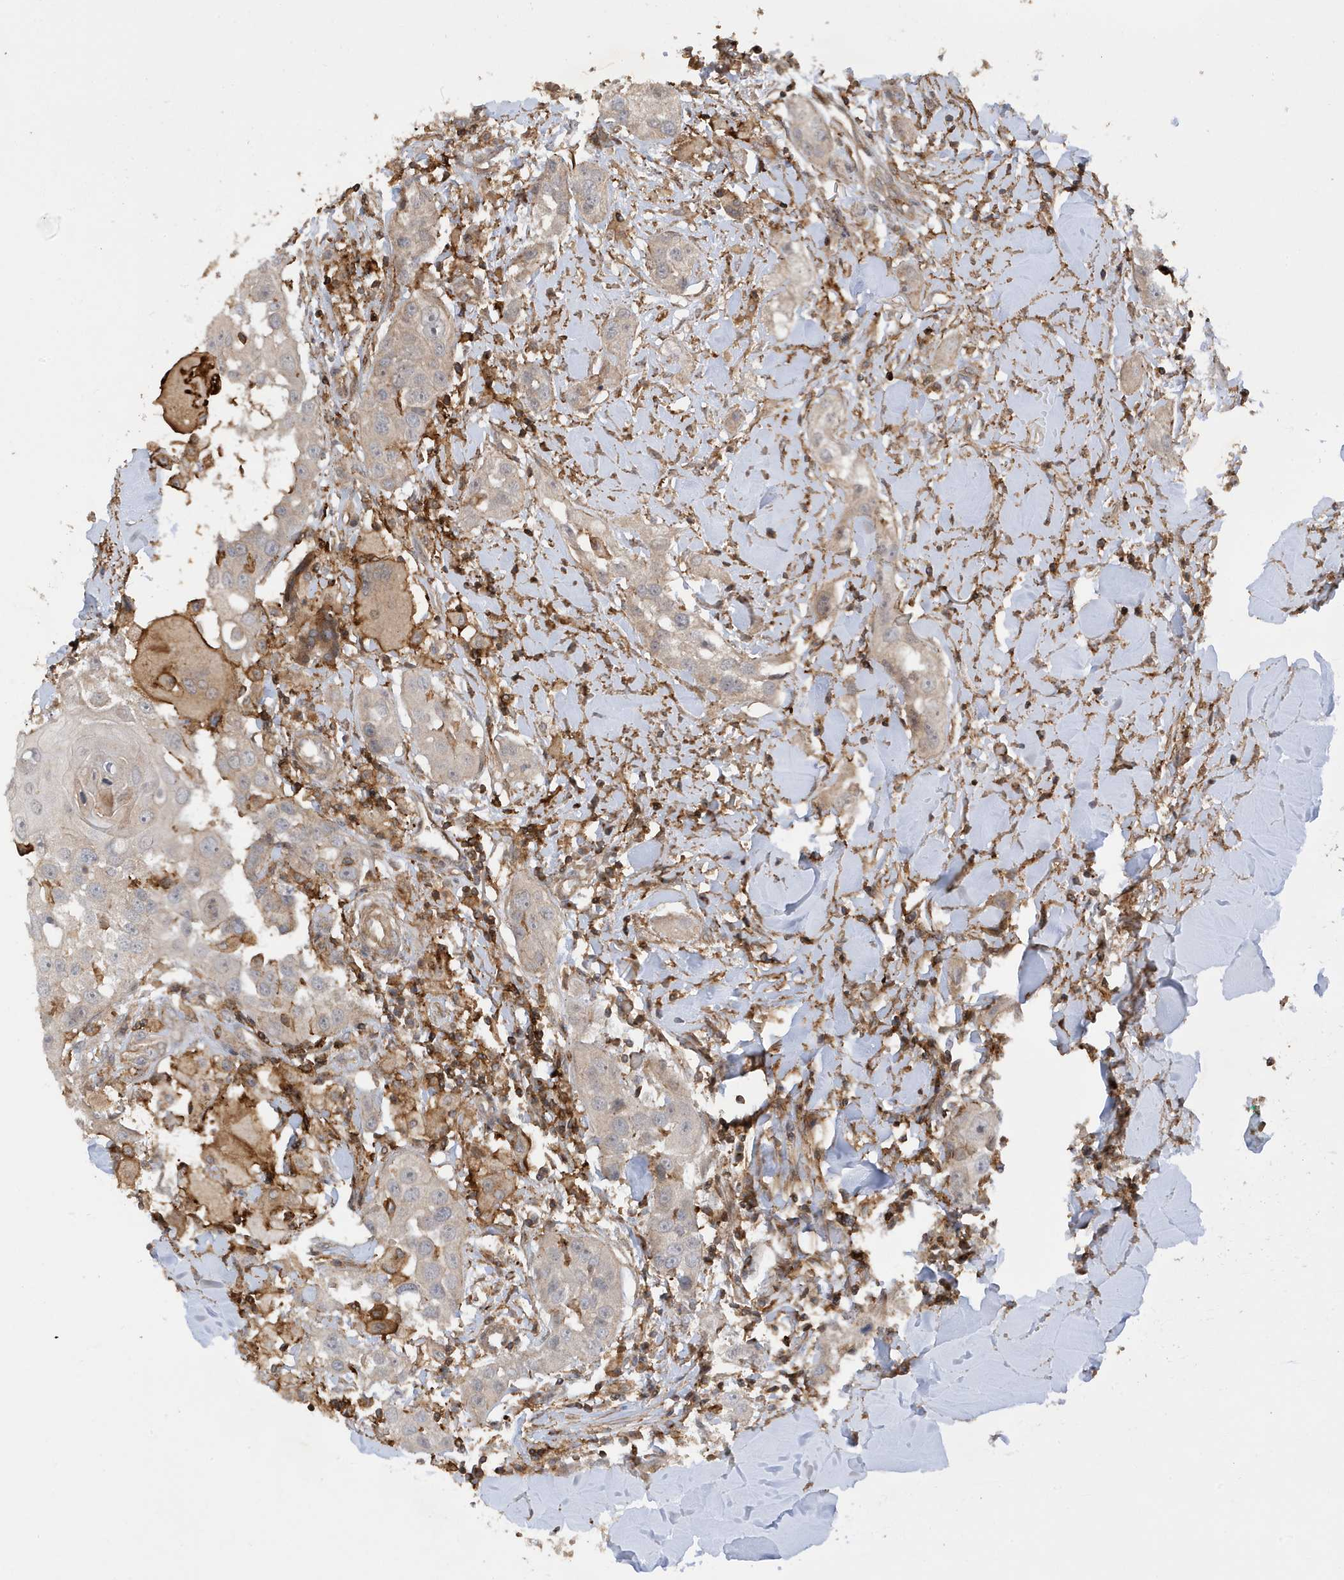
{"staining": {"intensity": "weak", "quantity": "<25%", "location": "nuclear"}, "tissue": "head and neck cancer", "cell_type": "Tumor cells", "image_type": "cancer", "snomed": [{"axis": "morphology", "description": "Normal tissue, NOS"}, {"axis": "morphology", "description": "Squamous cell carcinoma, NOS"}, {"axis": "topography", "description": "Skeletal muscle"}, {"axis": "topography", "description": "Head-Neck"}], "caption": "DAB immunohistochemical staining of human head and neck cancer (squamous cell carcinoma) shows no significant positivity in tumor cells.", "gene": "TATDN3", "patient": {"sex": "male", "age": 51}}